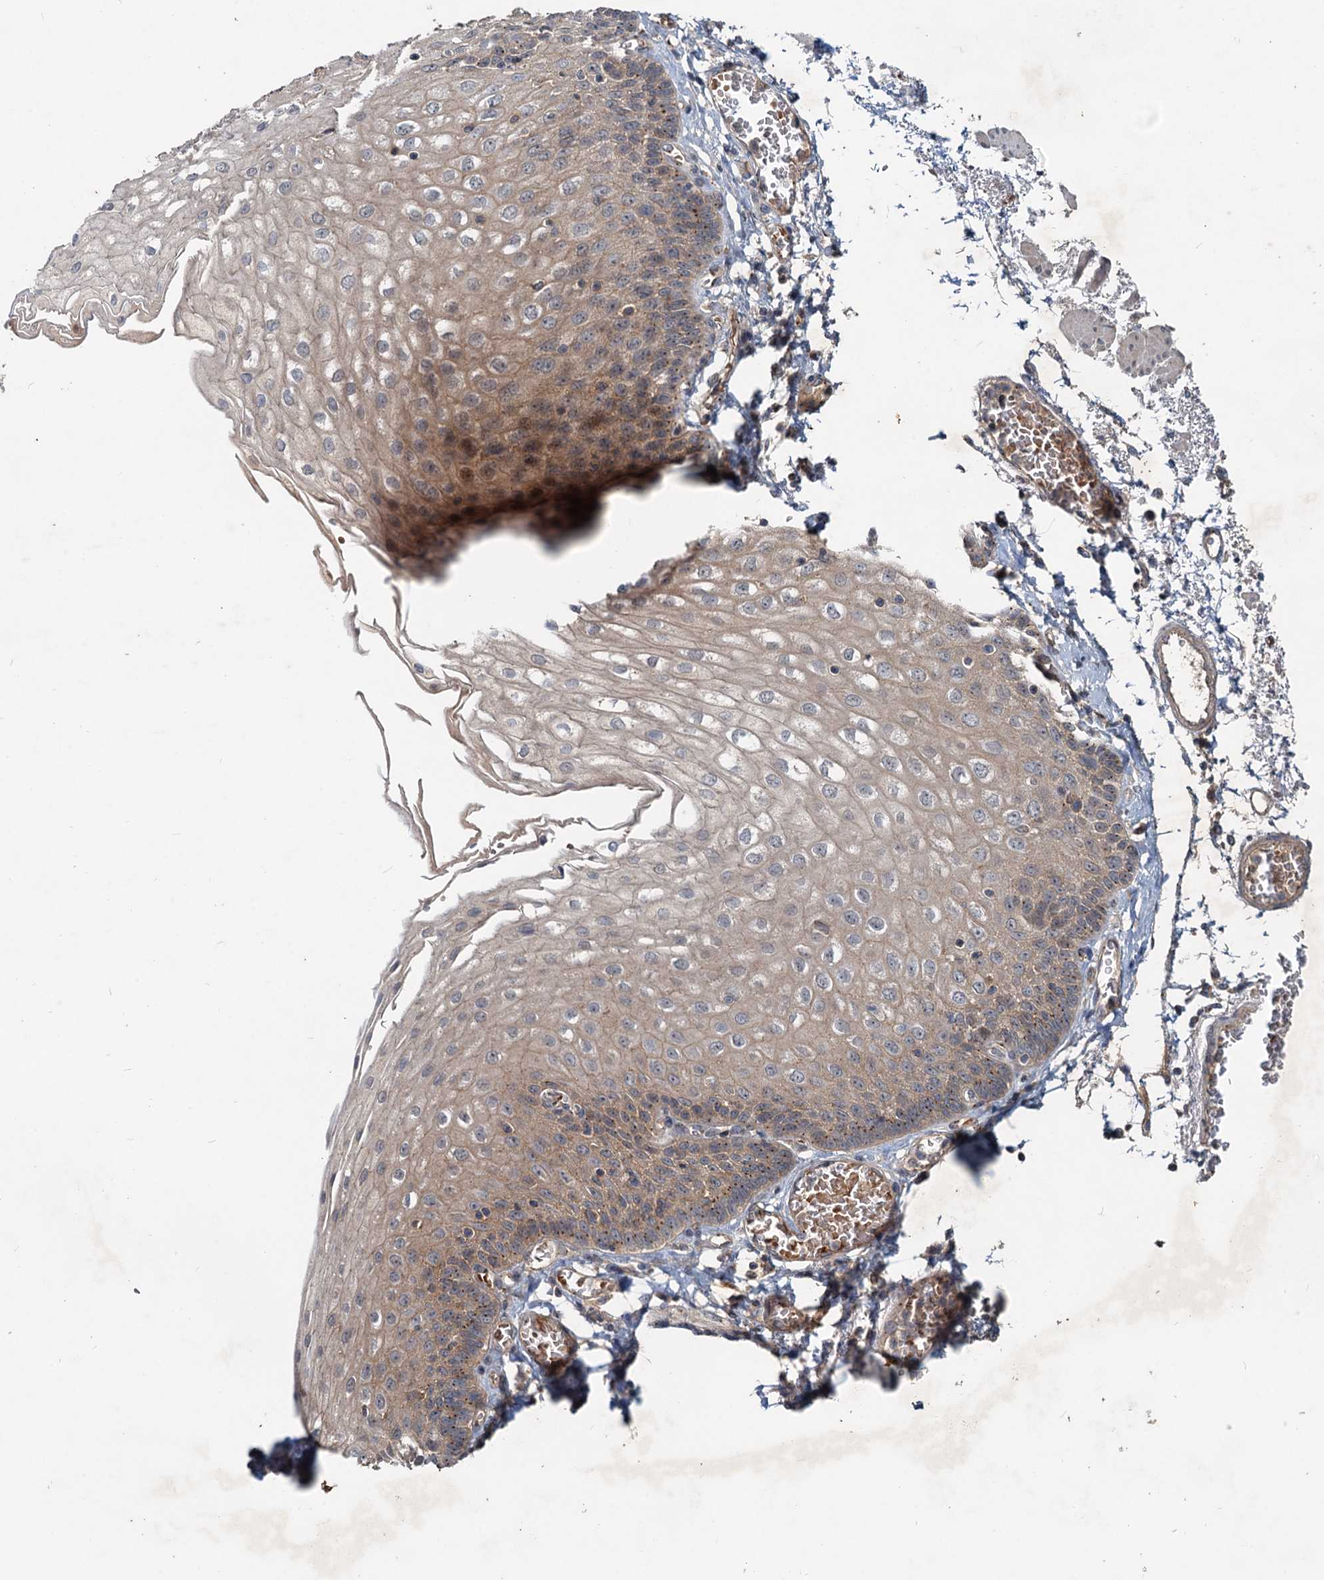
{"staining": {"intensity": "moderate", "quantity": "<25%", "location": "cytoplasmic/membranous"}, "tissue": "esophagus", "cell_type": "Squamous epithelial cells", "image_type": "normal", "snomed": [{"axis": "morphology", "description": "Normal tissue, NOS"}, {"axis": "topography", "description": "Esophagus"}], "caption": "Immunohistochemical staining of normal human esophagus reveals low levels of moderate cytoplasmic/membranous expression in approximately <25% of squamous epithelial cells.", "gene": "CEP68", "patient": {"sex": "male", "age": 81}}